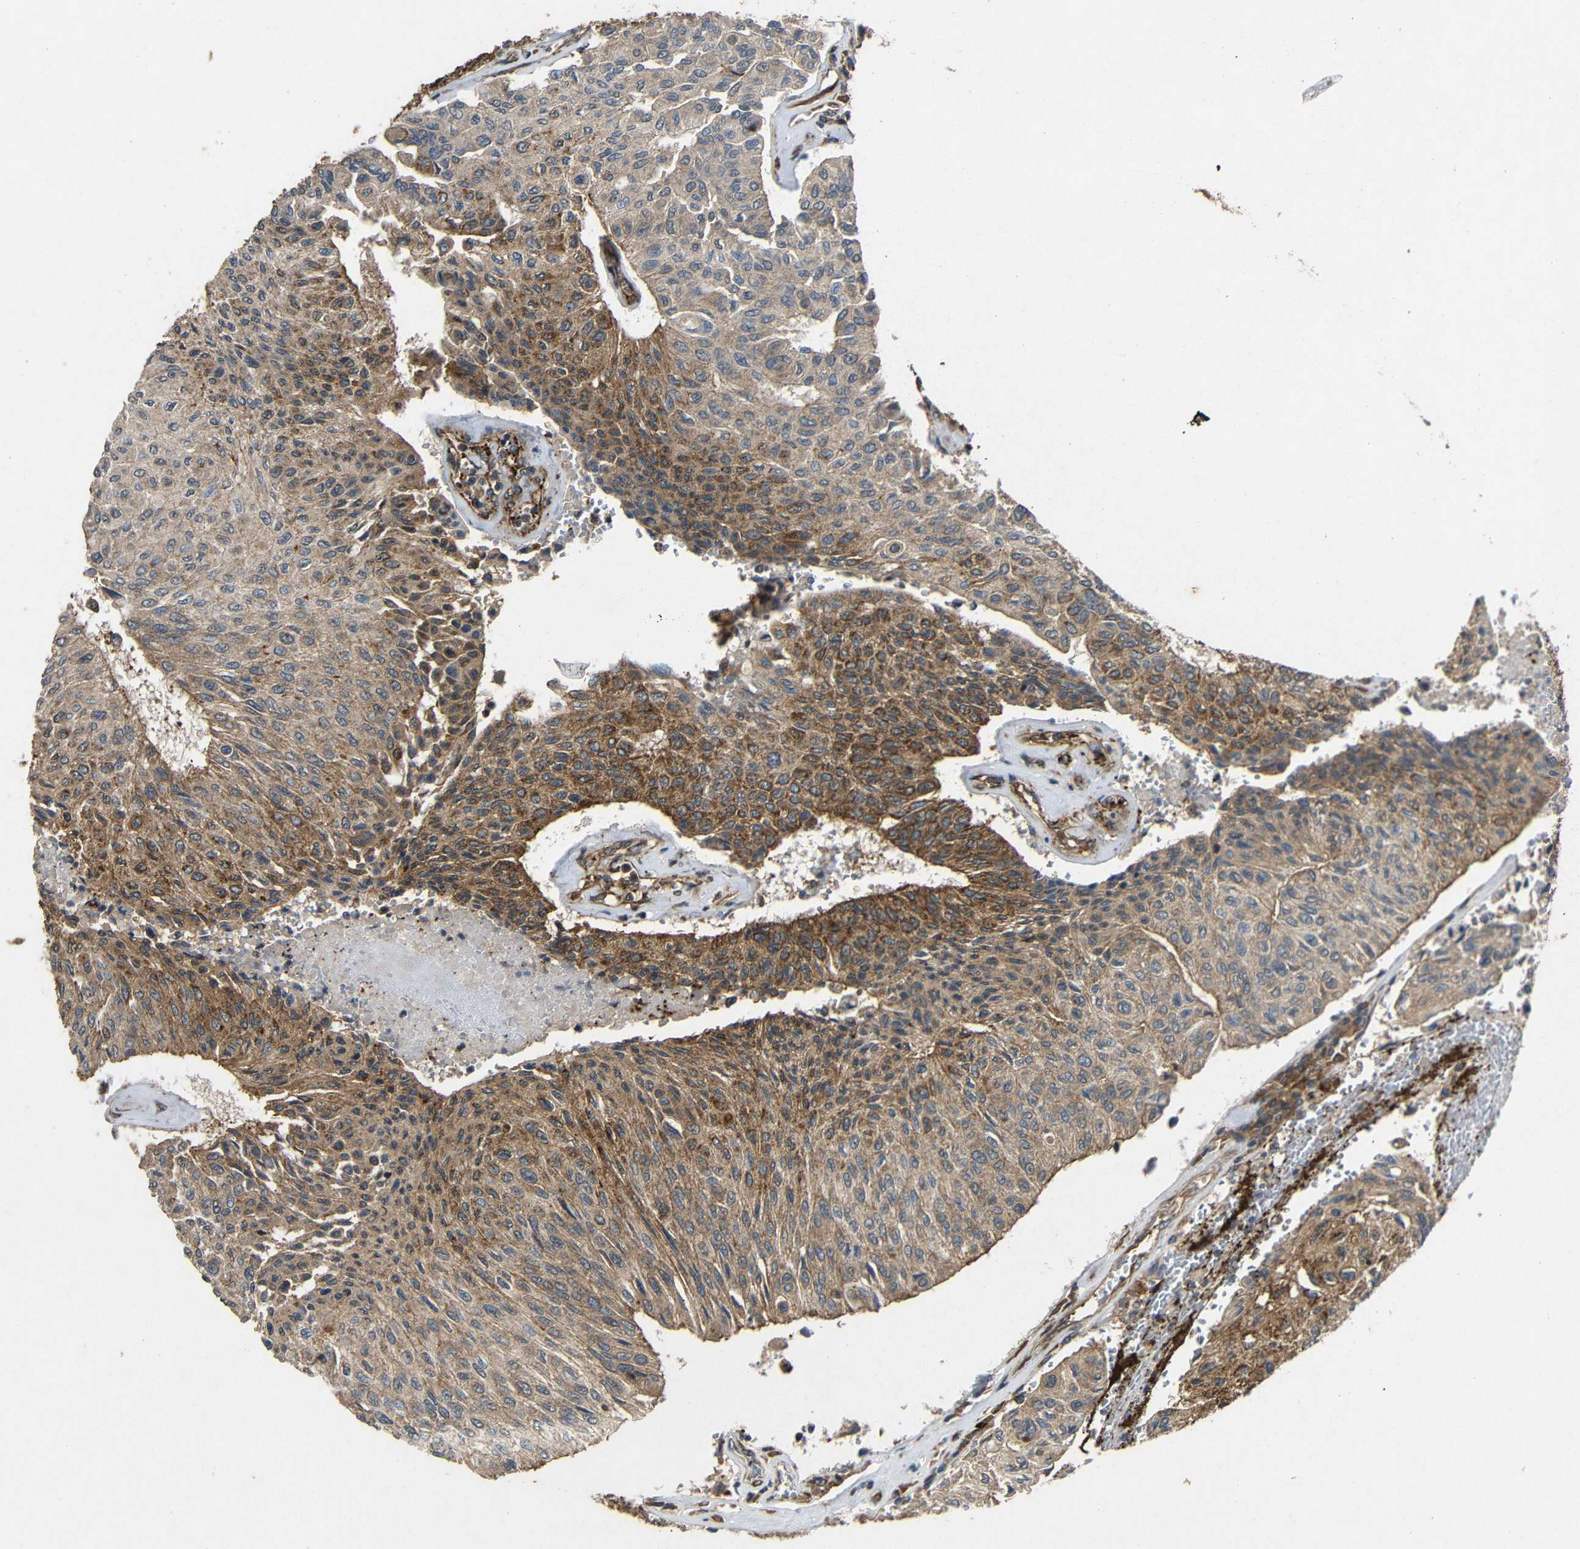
{"staining": {"intensity": "moderate", "quantity": ">75%", "location": "cytoplasmic/membranous"}, "tissue": "urothelial cancer", "cell_type": "Tumor cells", "image_type": "cancer", "snomed": [{"axis": "morphology", "description": "Urothelial carcinoma, High grade"}, {"axis": "topography", "description": "Urinary bladder"}], "caption": "Brown immunohistochemical staining in human urothelial carcinoma (high-grade) demonstrates moderate cytoplasmic/membranous positivity in approximately >75% of tumor cells. The protein is stained brown, and the nuclei are stained in blue (DAB IHC with brightfield microscopy, high magnification).", "gene": "EIF2S1", "patient": {"sex": "male", "age": 66}}